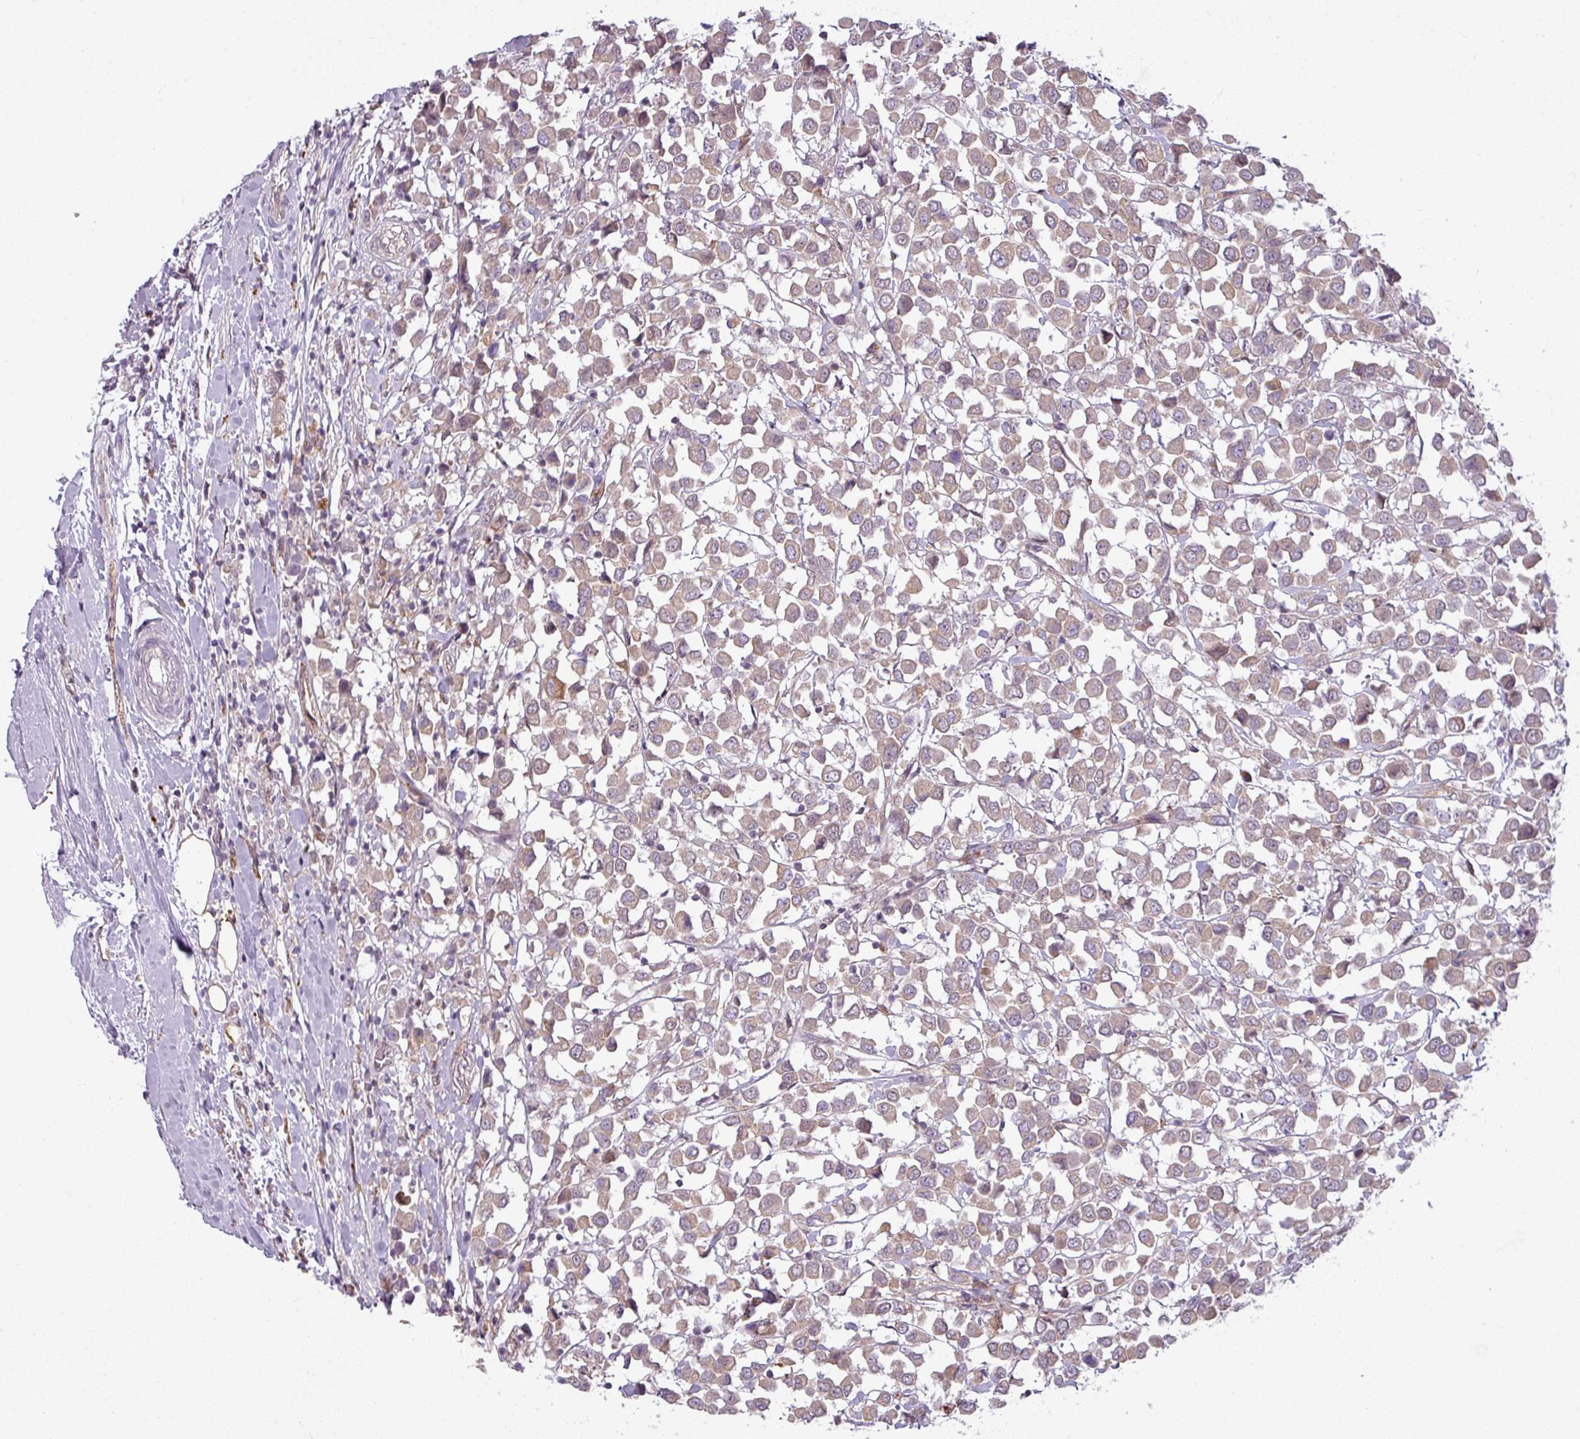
{"staining": {"intensity": "weak", "quantity": ">75%", "location": "cytoplasmic/membranous,nuclear"}, "tissue": "breast cancer", "cell_type": "Tumor cells", "image_type": "cancer", "snomed": [{"axis": "morphology", "description": "Duct carcinoma"}, {"axis": "topography", "description": "Breast"}], "caption": "IHC histopathology image of neoplastic tissue: human infiltrating ductal carcinoma (breast) stained using IHC demonstrates low levels of weak protein expression localized specifically in the cytoplasmic/membranous and nuclear of tumor cells, appearing as a cytoplasmic/membranous and nuclear brown color.", "gene": "CCDC144A", "patient": {"sex": "female", "age": 61}}